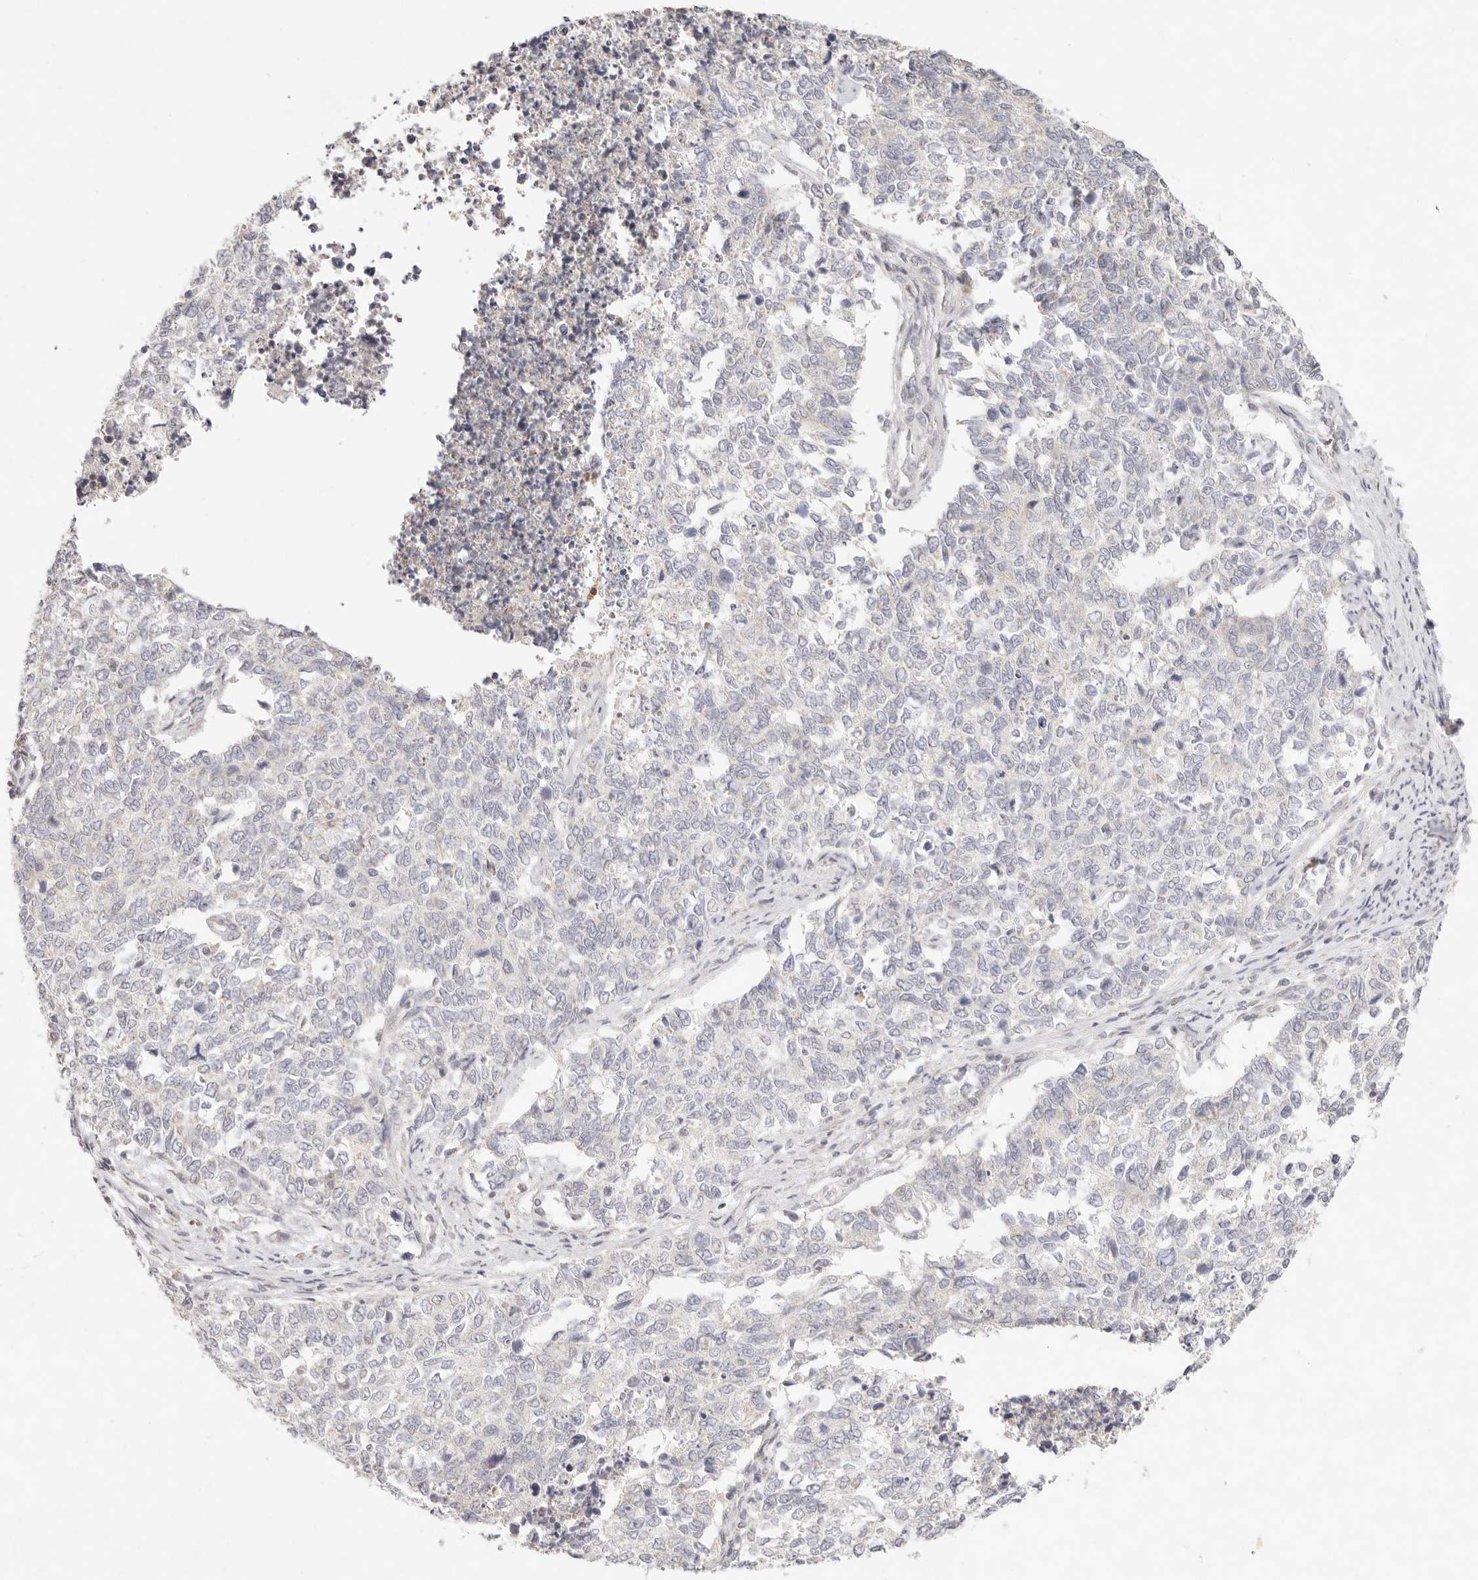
{"staining": {"intensity": "negative", "quantity": "none", "location": "none"}, "tissue": "cervical cancer", "cell_type": "Tumor cells", "image_type": "cancer", "snomed": [{"axis": "morphology", "description": "Squamous cell carcinoma, NOS"}, {"axis": "topography", "description": "Cervix"}], "caption": "DAB (3,3'-diaminobenzidine) immunohistochemical staining of cervical squamous cell carcinoma demonstrates no significant expression in tumor cells.", "gene": "GPR156", "patient": {"sex": "female", "age": 63}}